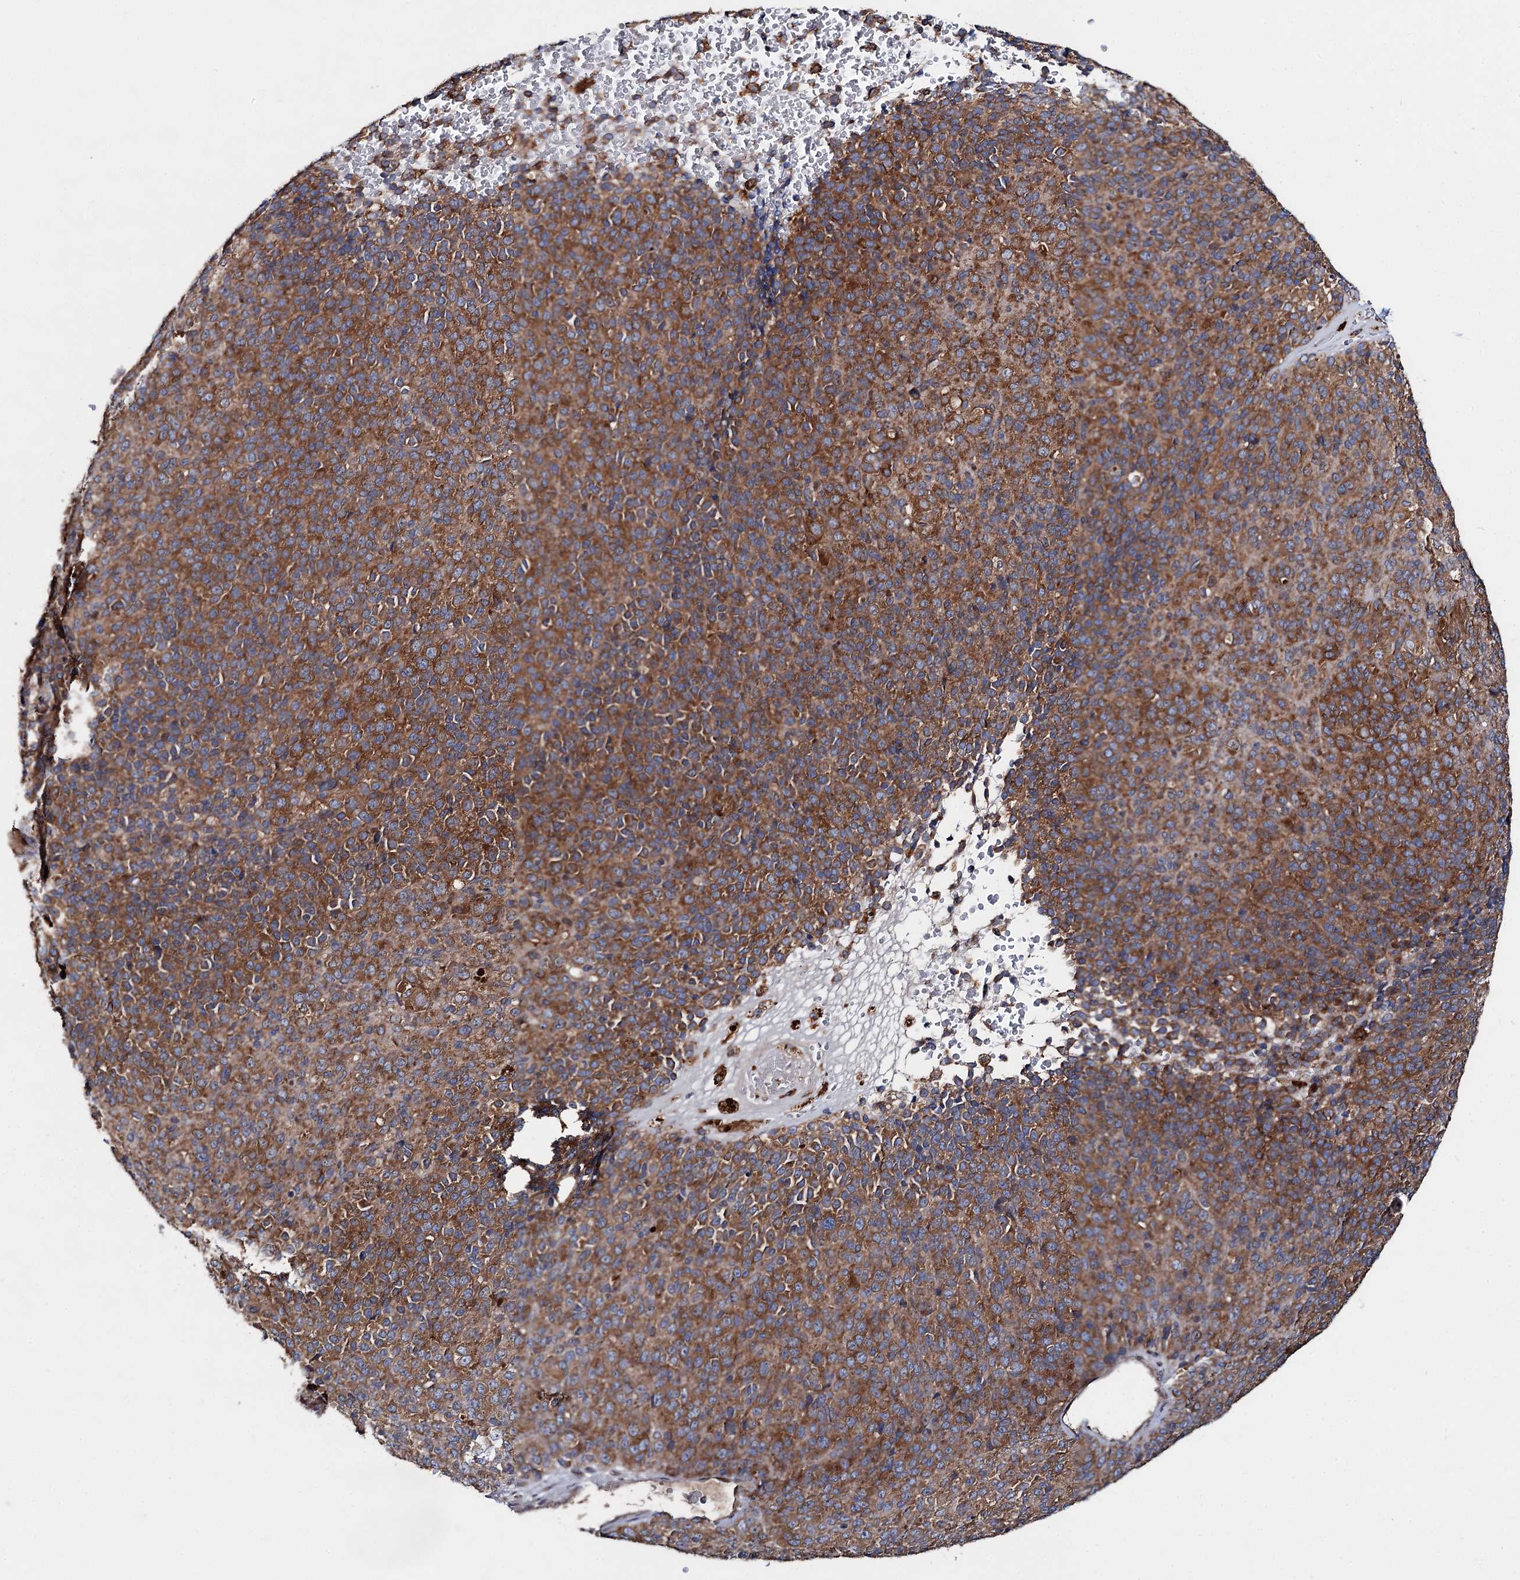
{"staining": {"intensity": "strong", "quantity": ">75%", "location": "cytoplasmic/membranous"}, "tissue": "melanoma", "cell_type": "Tumor cells", "image_type": "cancer", "snomed": [{"axis": "morphology", "description": "Malignant melanoma, Metastatic site"}, {"axis": "topography", "description": "Brain"}], "caption": "Human malignant melanoma (metastatic site) stained for a protein (brown) shows strong cytoplasmic/membranous positive expression in approximately >75% of tumor cells.", "gene": "NAA25", "patient": {"sex": "female", "age": 56}}